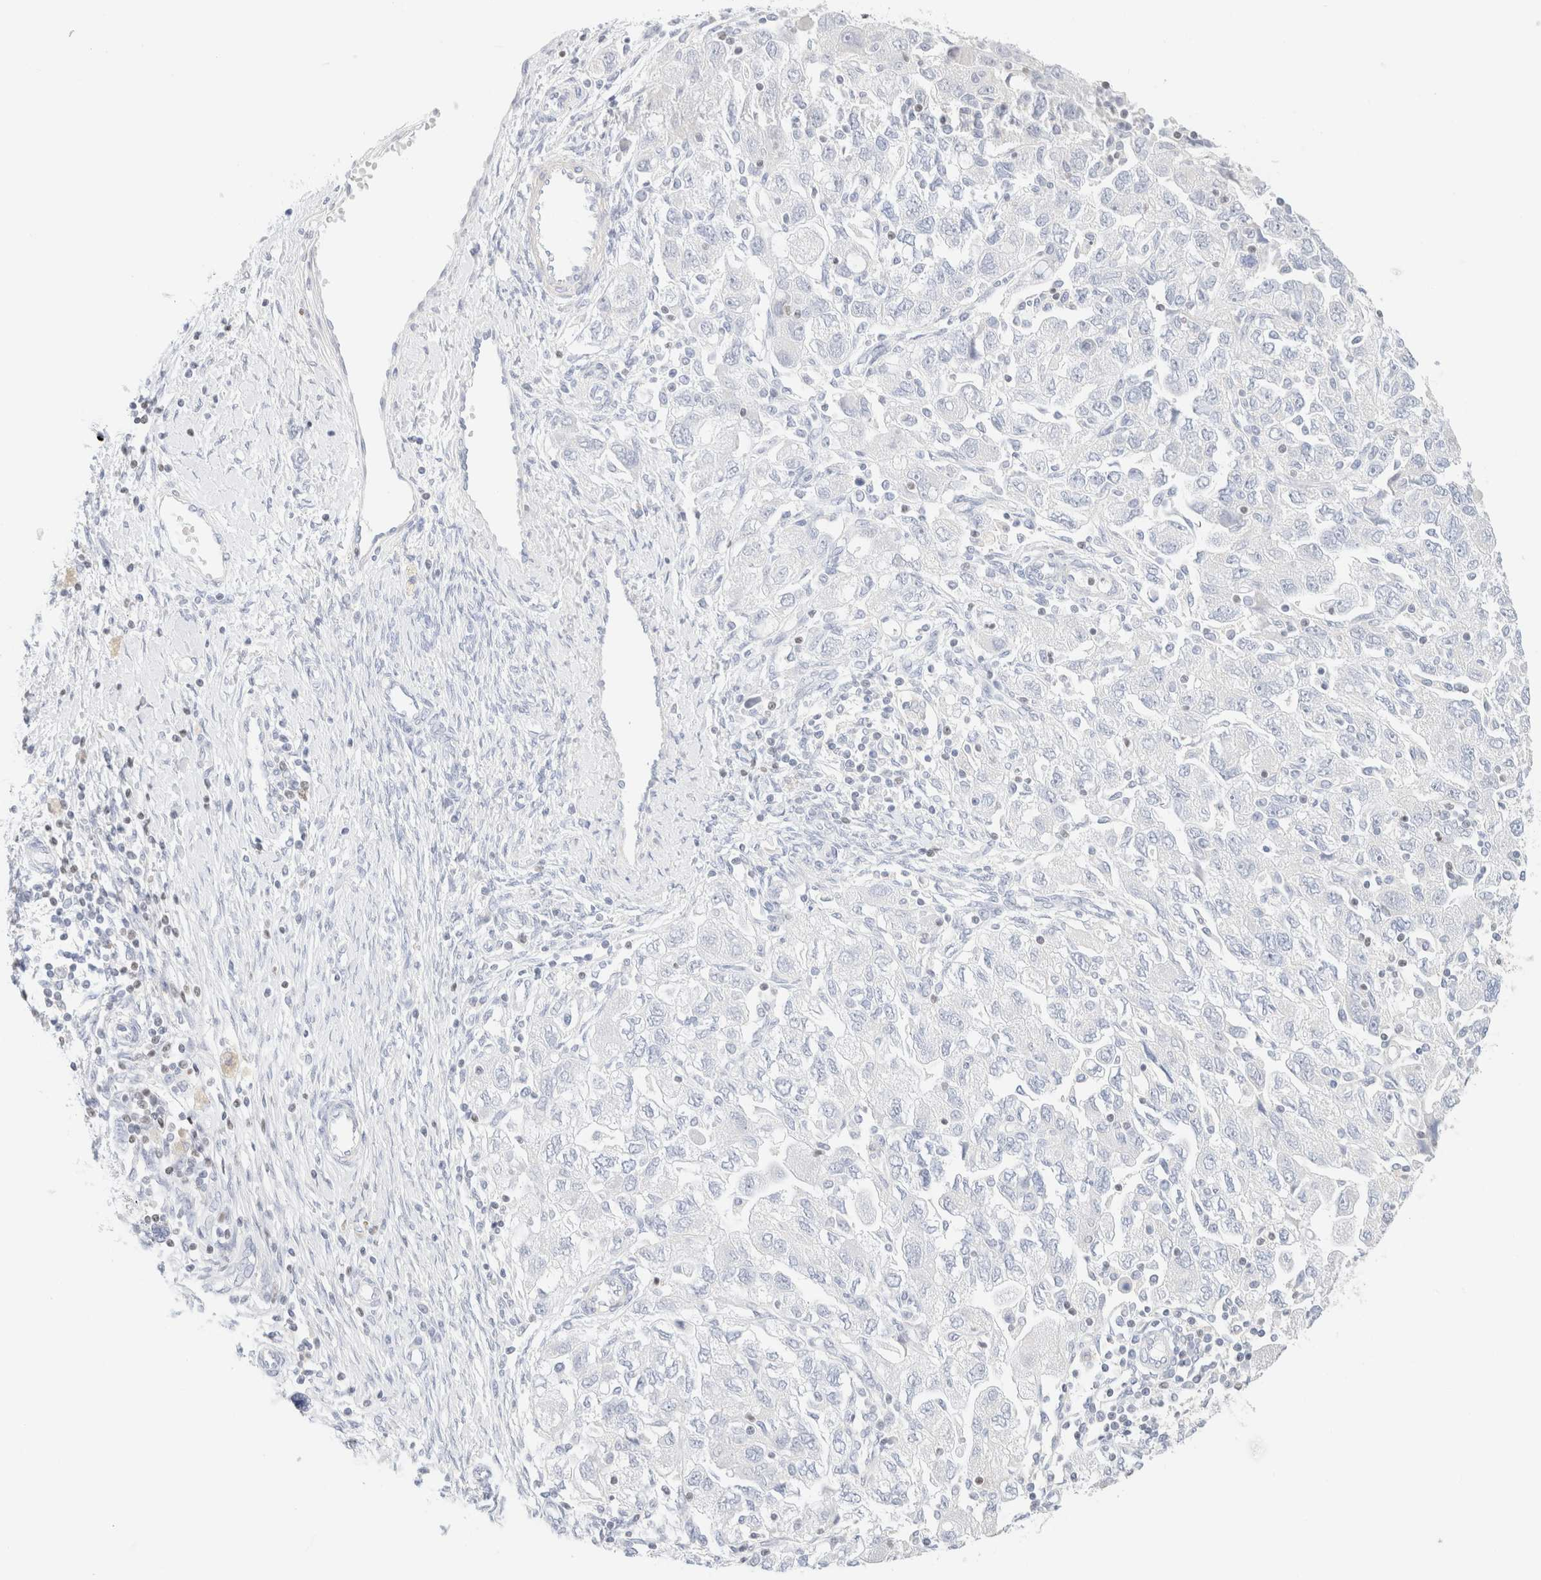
{"staining": {"intensity": "negative", "quantity": "none", "location": "none"}, "tissue": "ovarian cancer", "cell_type": "Tumor cells", "image_type": "cancer", "snomed": [{"axis": "morphology", "description": "Carcinoma, NOS"}, {"axis": "morphology", "description": "Cystadenocarcinoma, serous, NOS"}, {"axis": "topography", "description": "Ovary"}], "caption": "Immunohistochemistry histopathology image of ovarian serous cystadenocarcinoma stained for a protein (brown), which demonstrates no positivity in tumor cells.", "gene": "IKZF3", "patient": {"sex": "female", "age": 69}}